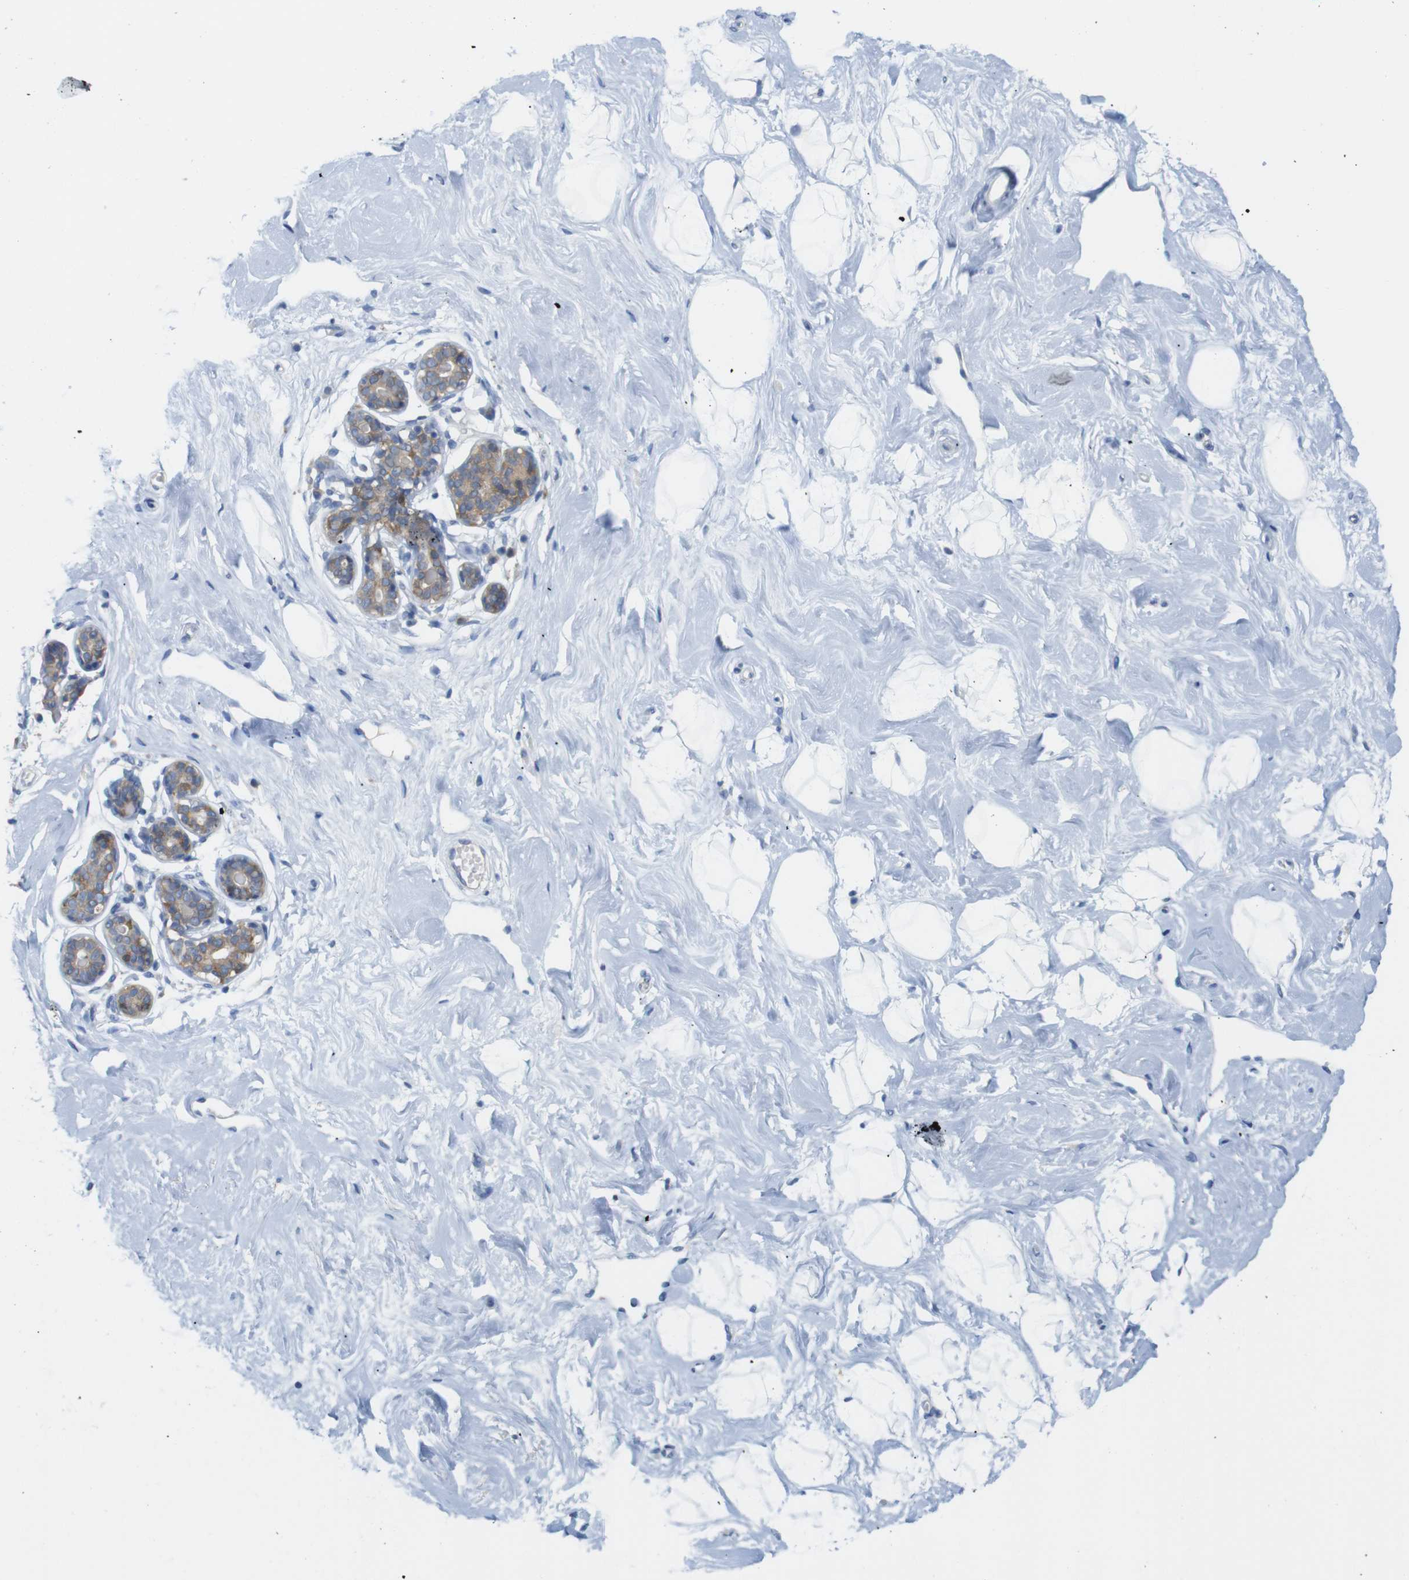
{"staining": {"intensity": "negative", "quantity": "none", "location": "none"}, "tissue": "breast", "cell_type": "Adipocytes", "image_type": "normal", "snomed": [{"axis": "morphology", "description": "Normal tissue, NOS"}, {"axis": "topography", "description": "Breast"}], "caption": "DAB immunohistochemical staining of unremarkable human breast reveals no significant positivity in adipocytes. (DAB immunohistochemistry visualized using brightfield microscopy, high magnification).", "gene": "NEBL", "patient": {"sex": "female", "age": 23}}